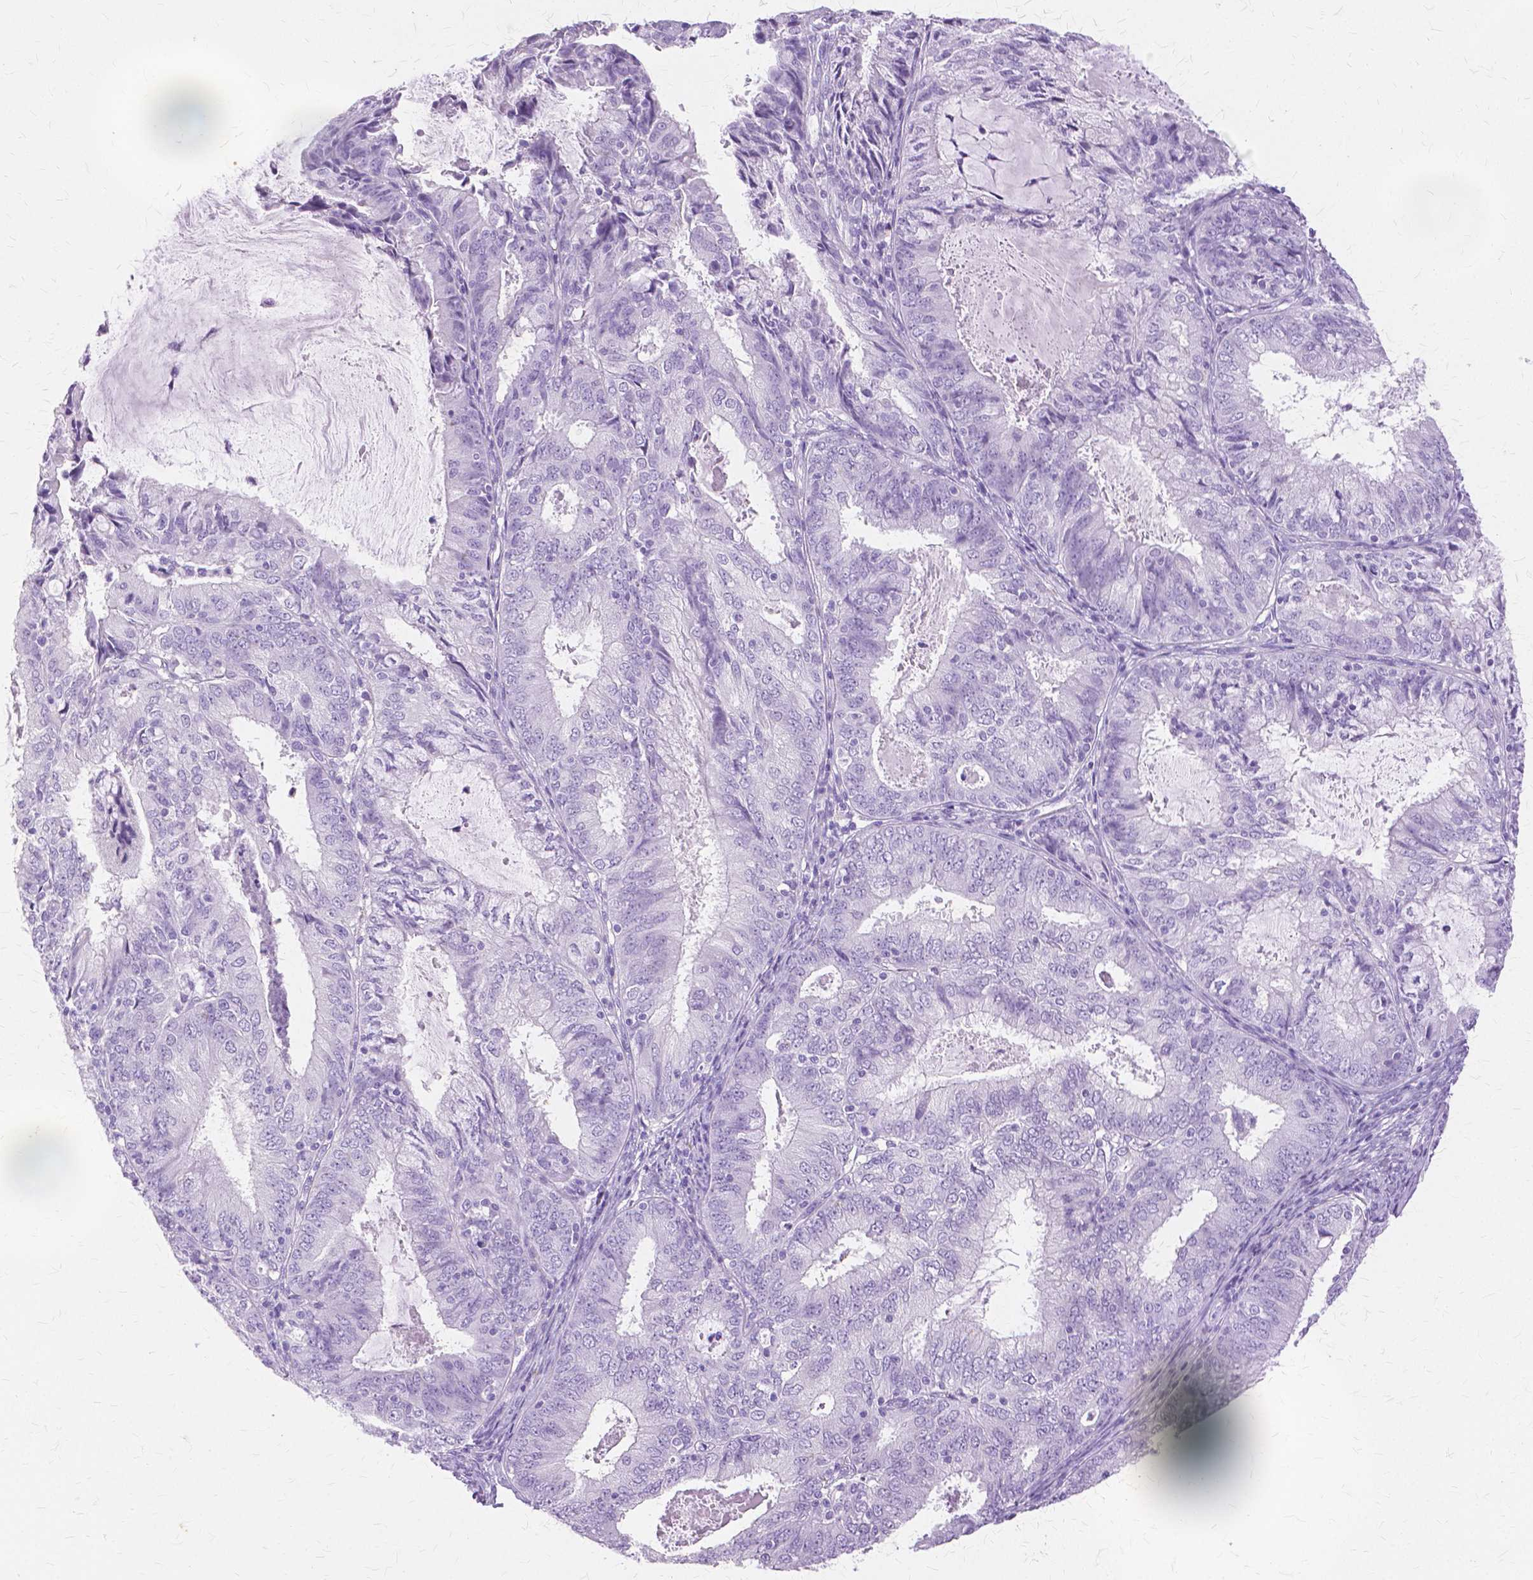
{"staining": {"intensity": "negative", "quantity": "none", "location": "none"}, "tissue": "endometrial cancer", "cell_type": "Tumor cells", "image_type": "cancer", "snomed": [{"axis": "morphology", "description": "Adenocarcinoma, NOS"}, {"axis": "topography", "description": "Endometrium"}], "caption": "High power microscopy micrograph of an immunohistochemistry histopathology image of endometrial cancer, revealing no significant staining in tumor cells. (Stains: DAB (3,3'-diaminobenzidine) IHC with hematoxylin counter stain, Microscopy: brightfield microscopy at high magnification).", "gene": "TGM1", "patient": {"sex": "female", "age": 57}}